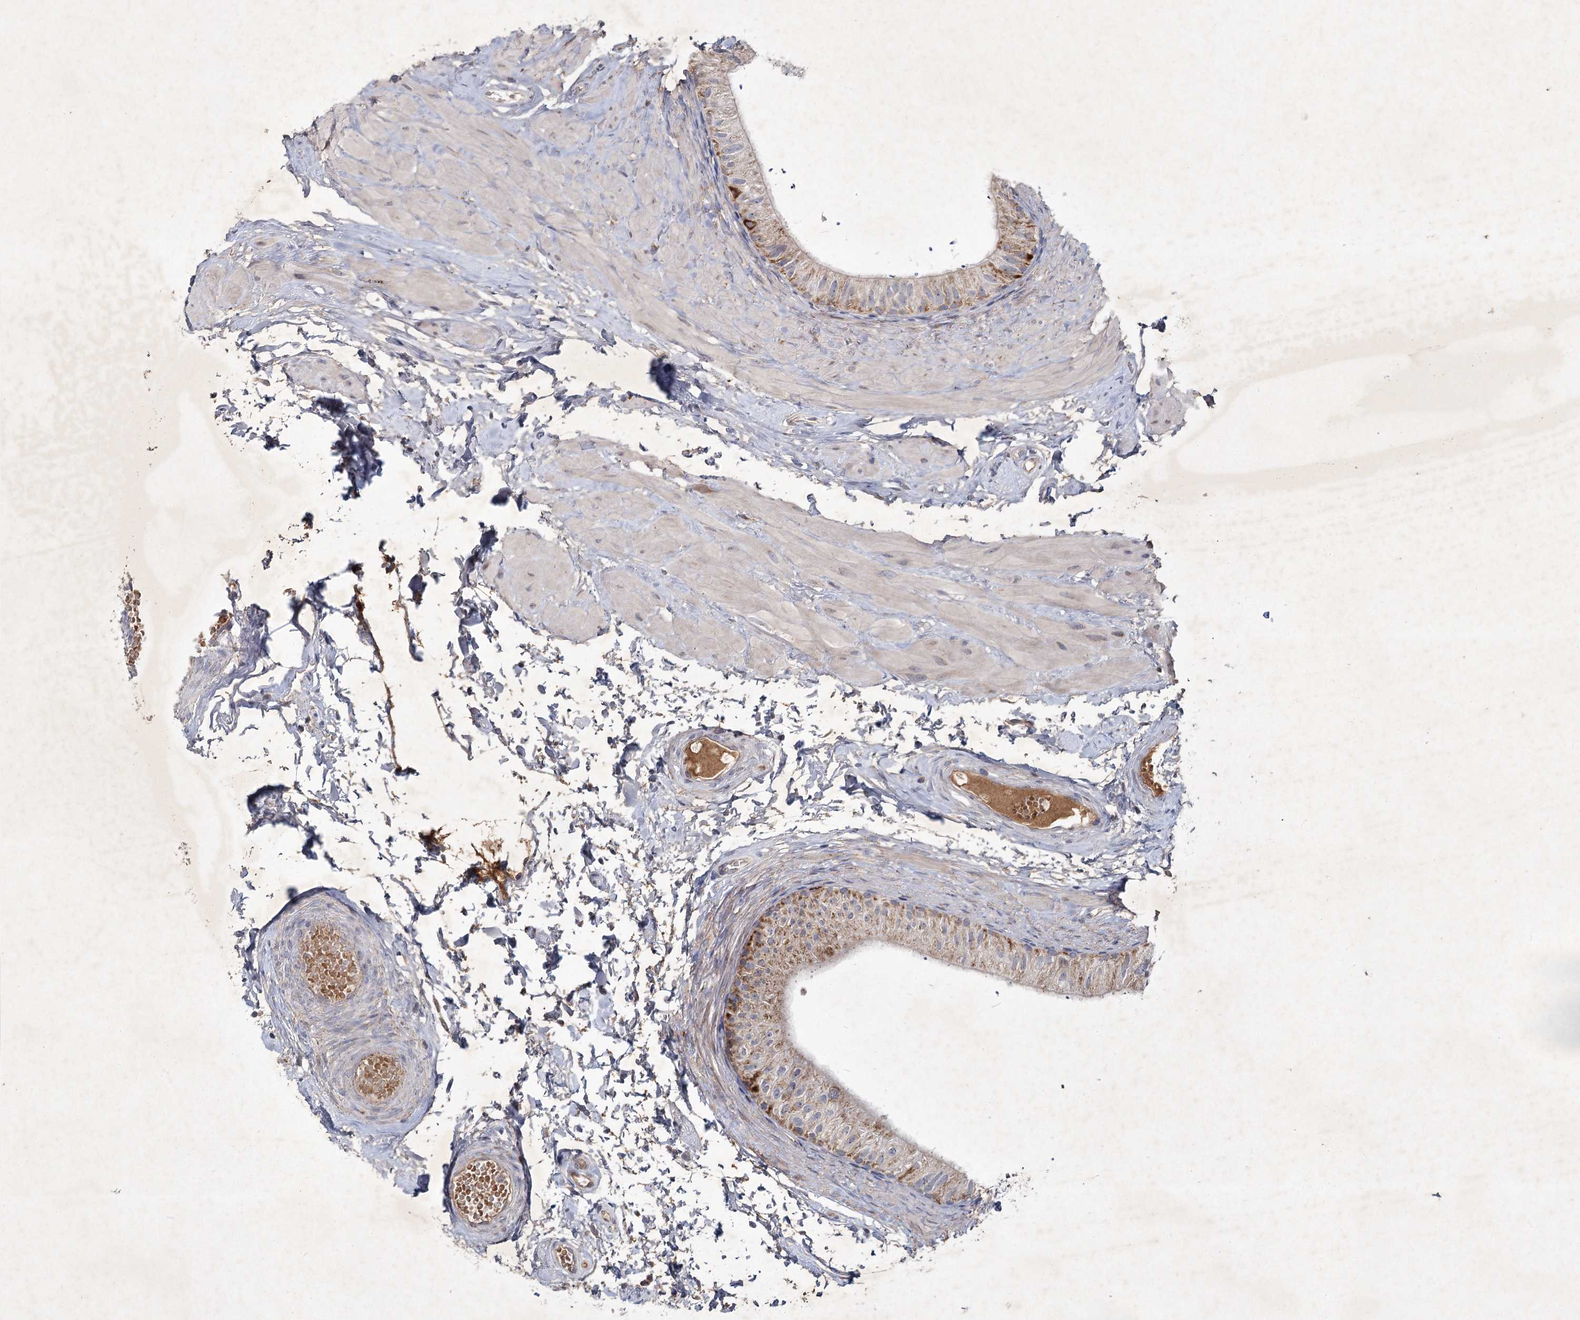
{"staining": {"intensity": "moderate", "quantity": "25%-75%", "location": "cytoplasmic/membranous"}, "tissue": "epididymis", "cell_type": "Glandular cells", "image_type": "normal", "snomed": [{"axis": "morphology", "description": "Normal tissue, NOS"}, {"axis": "topography", "description": "Epididymis"}], "caption": "Epididymis stained with immunohistochemistry reveals moderate cytoplasmic/membranous staining in approximately 25%-75% of glandular cells.", "gene": "MRPL44", "patient": {"sex": "male", "age": 50}}